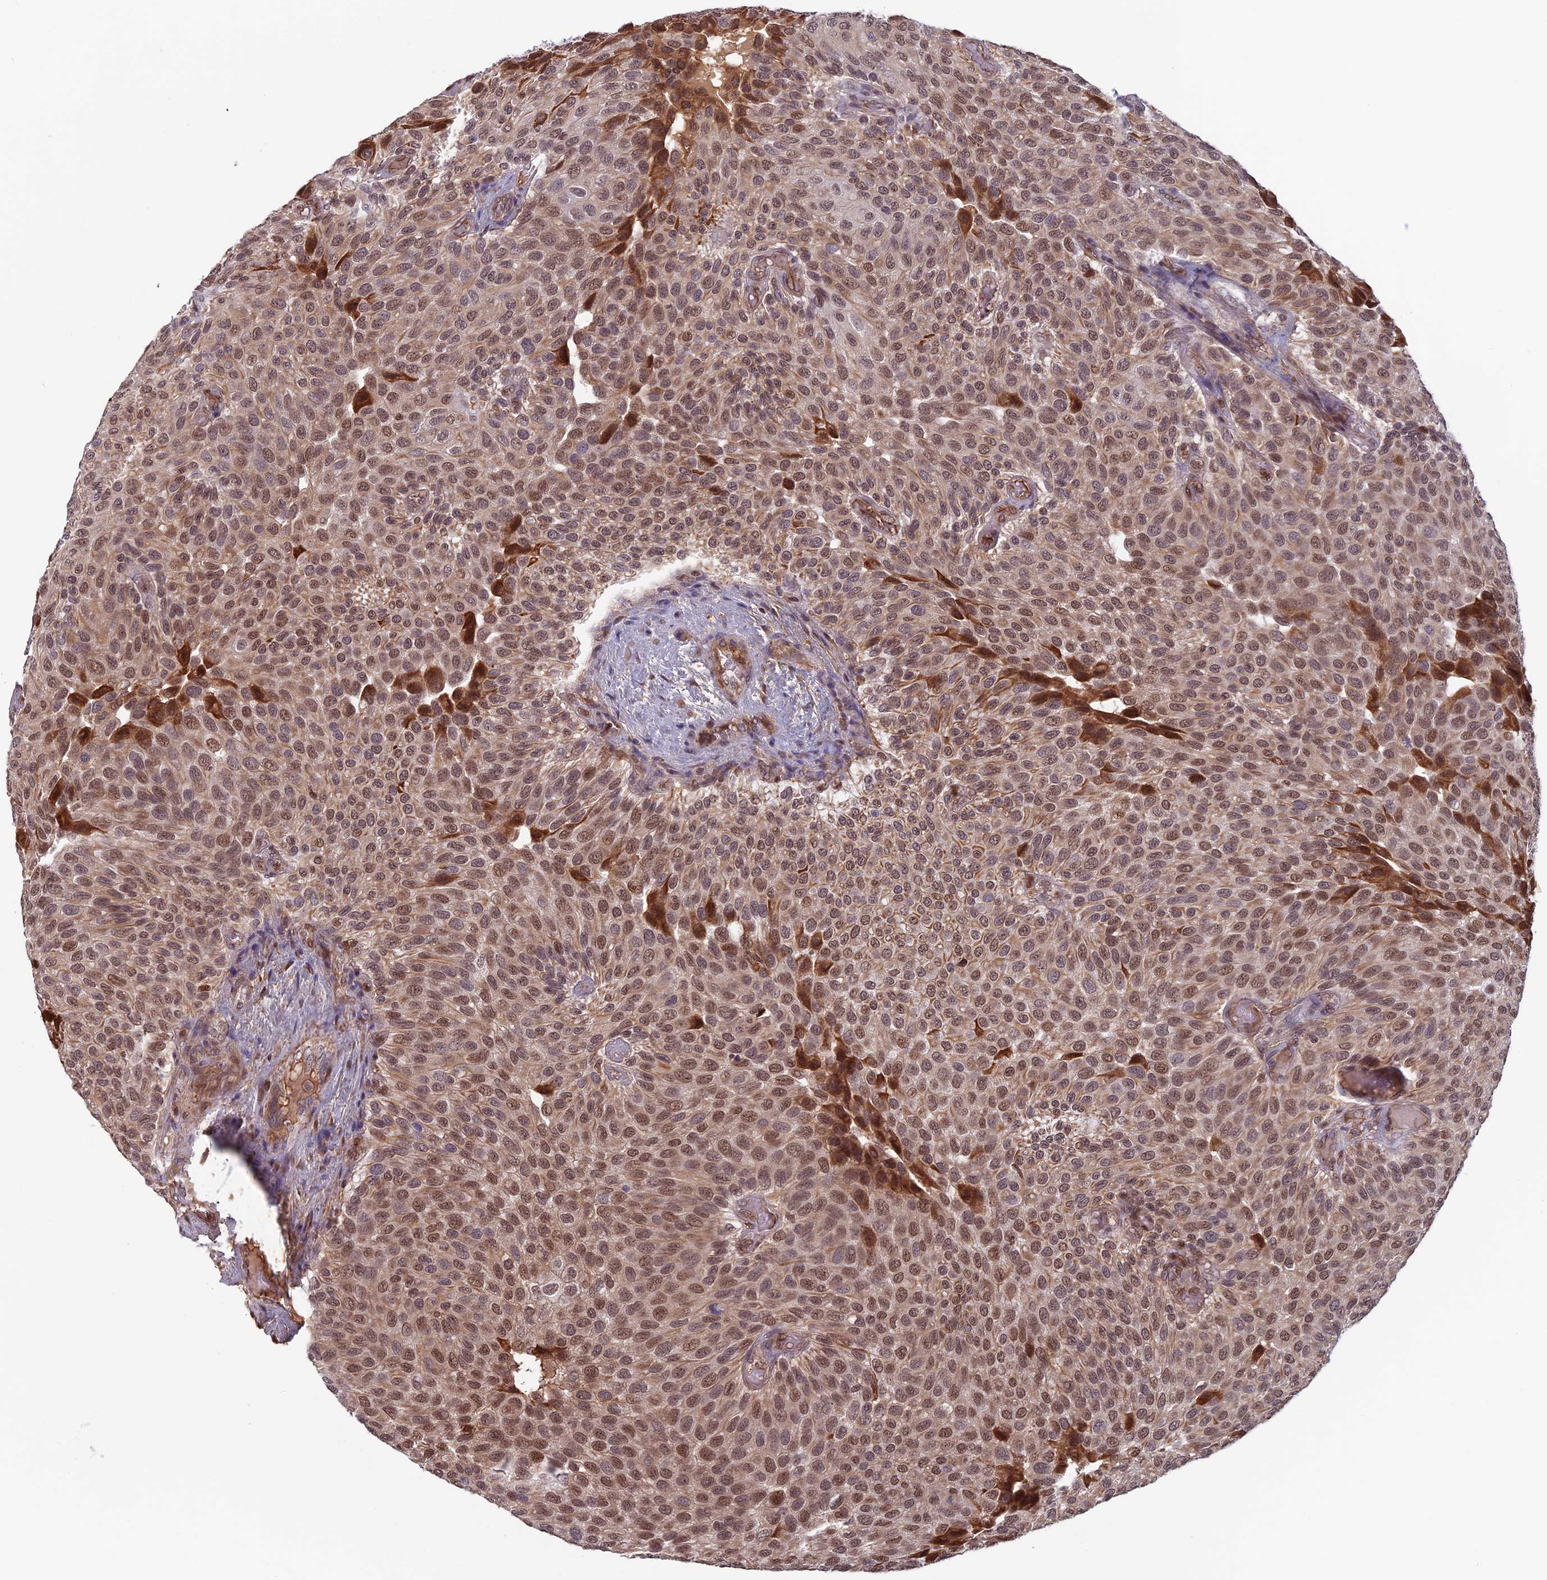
{"staining": {"intensity": "moderate", "quantity": ">75%", "location": "cytoplasmic/membranous,nuclear"}, "tissue": "urothelial cancer", "cell_type": "Tumor cells", "image_type": "cancer", "snomed": [{"axis": "morphology", "description": "Urothelial carcinoma, Low grade"}, {"axis": "topography", "description": "Urinary bladder"}], "caption": "Immunohistochemical staining of urothelial carcinoma (low-grade) exhibits medium levels of moderate cytoplasmic/membranous and nuclear protein staining in about >75% of tumor cells.", "gene": "FADS1", "patient": {"sex": "male", "age": 89}}